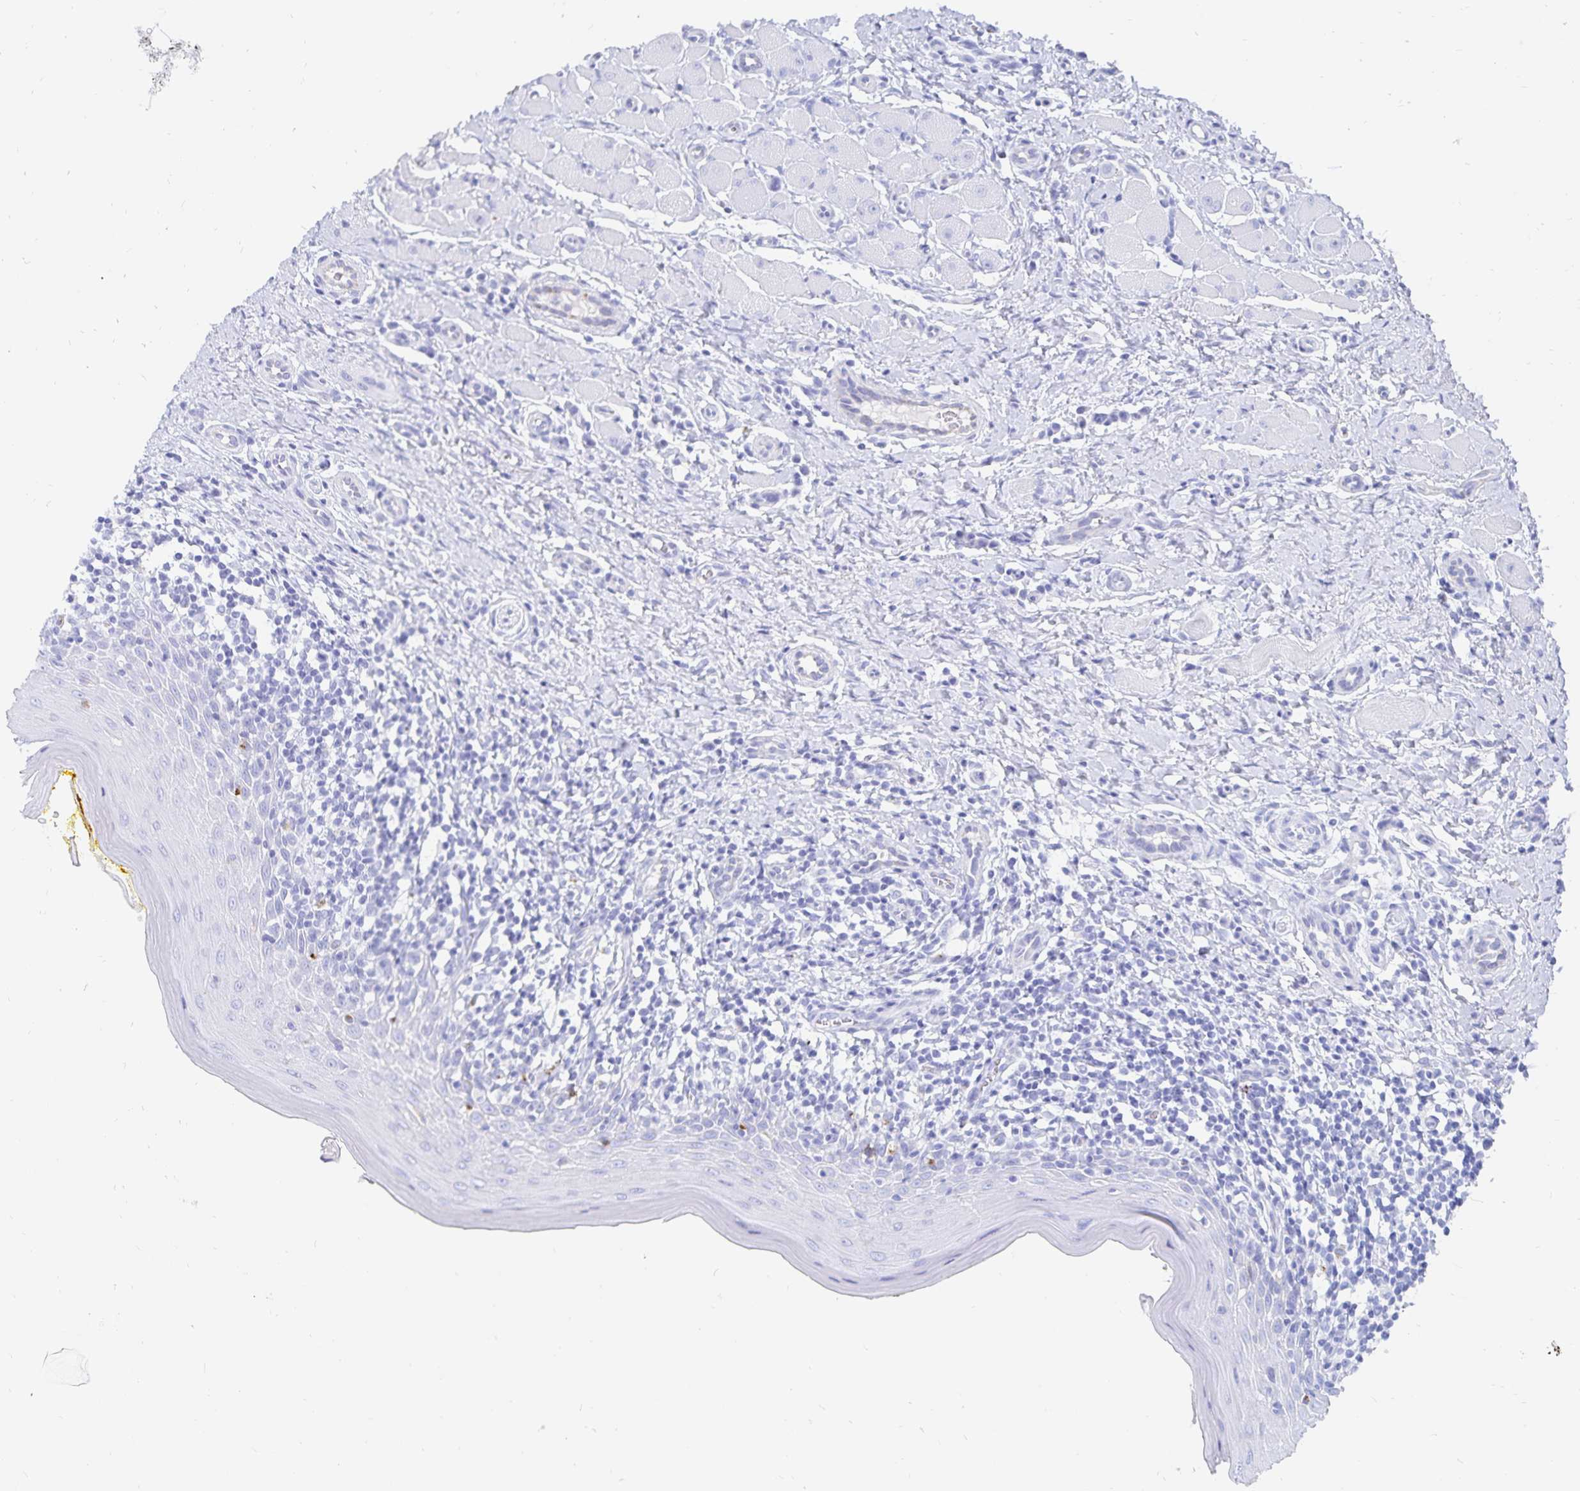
{"staining": {"intensity": "negative", "quantity": "none", "location": "none"}, "tissue": "oral mucosa", "cell_type": "Squamous epithelial cells", "image_type": "normal", "snomed": [{"axis": "morphology", "description": "Normal tissue, NOS"}, {"axis": "topography", "description": "Oral tissue"}, {"axis": "topography", "description": "Tounge, NOS"}], "caption": "Immunohistochemistry (IHC) photomicrograph of benign oral mucosa stained for a protein (brown), which exhibits no expression in squamous epithelial cells.", "gene": "INSL5", "patient": {"sex": "female", "age": 58}}